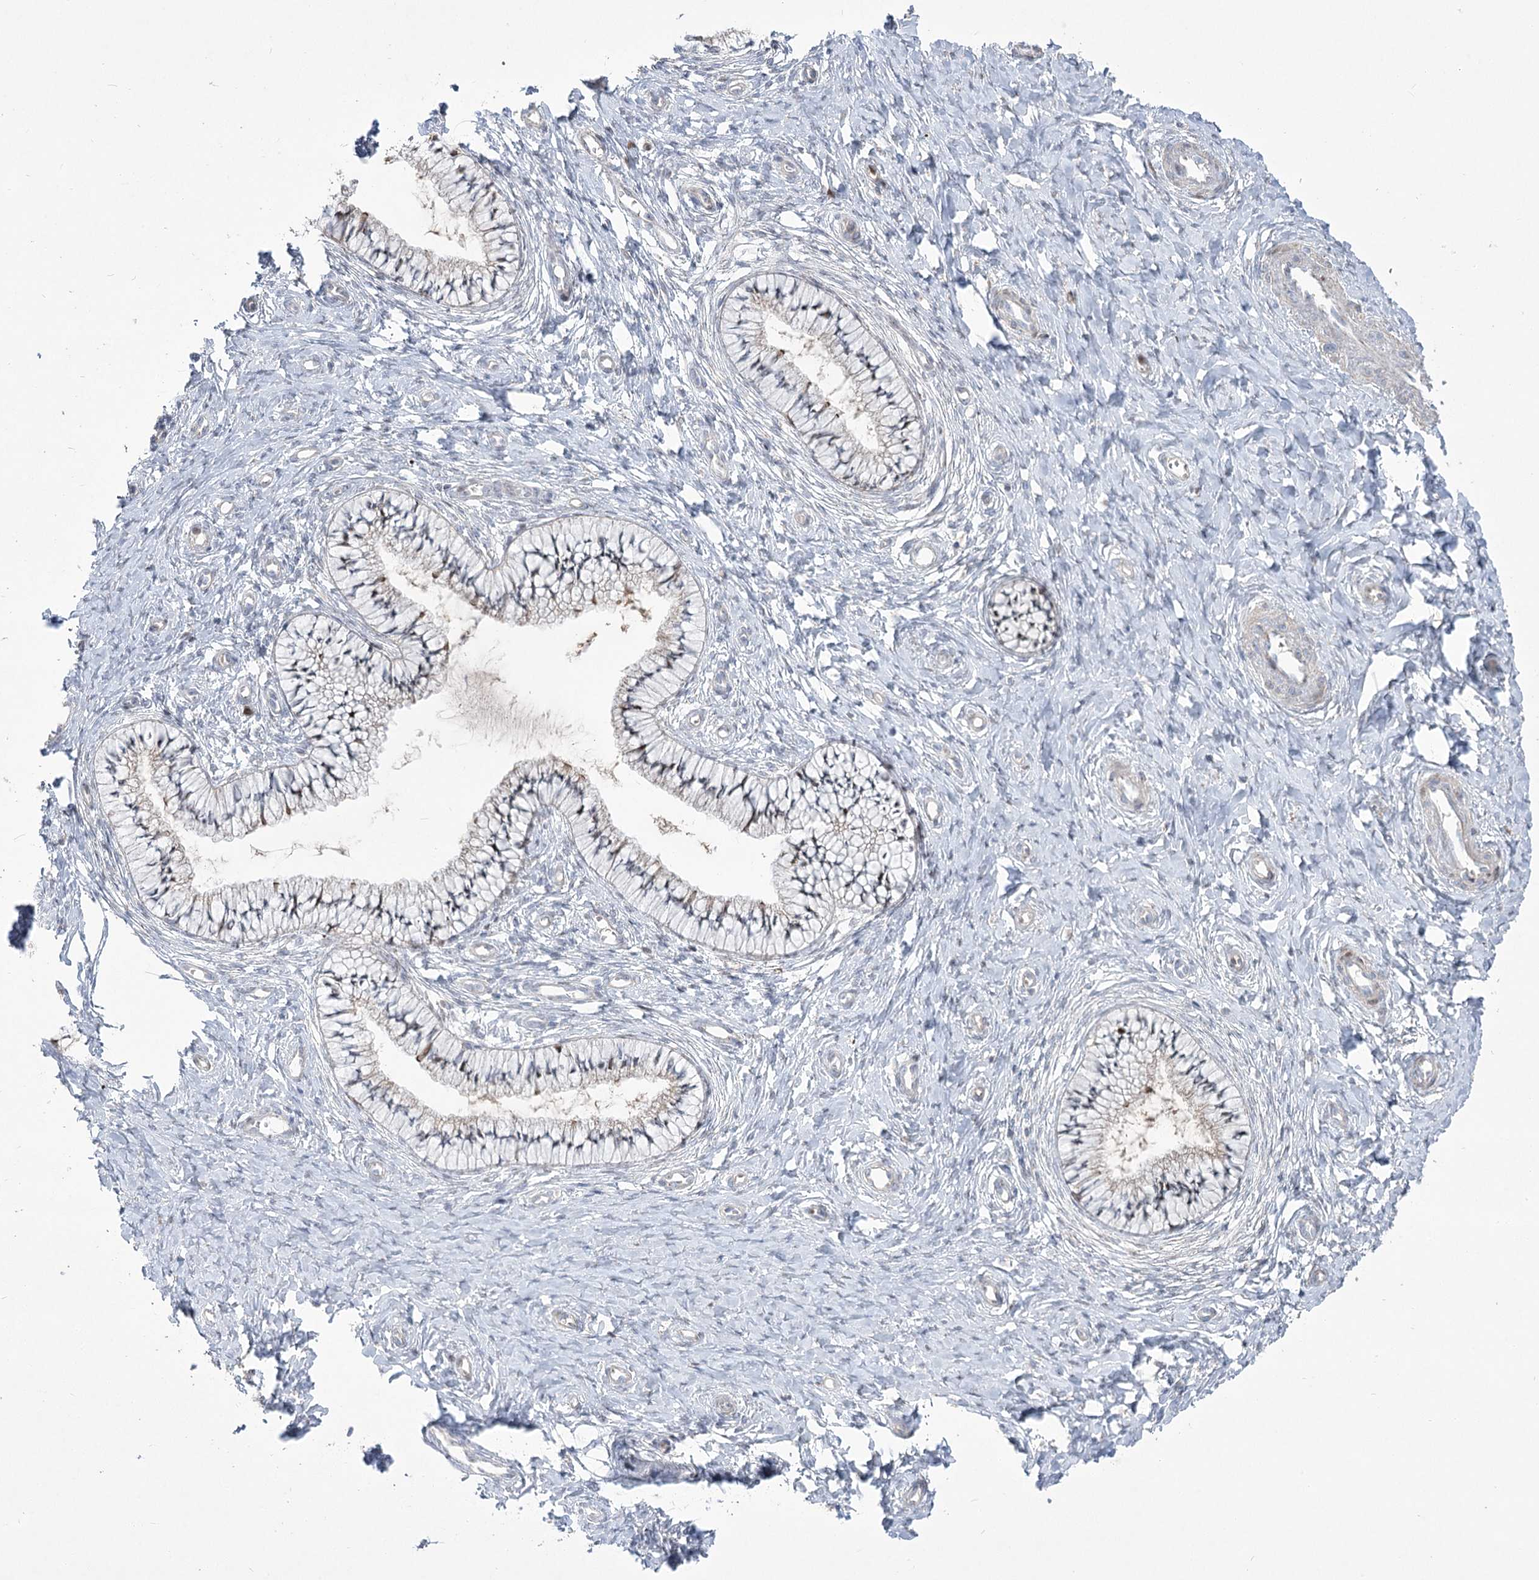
{"staining": {"intensity": "strong", "quantity": "25%-75%", "location": "cytoplasmic/membranous"}, "tissue": "cervix", "cell_type": "Glandular cells", "image_type": "normal", "snomed": [{"axis": "morphology", "description": "Normal tissue, NOS"}, {"axis": "topography", "description": "Cervix"}], "caption": "Protein expression analysis of normal human cervix reveals strong cytoplasmic/membranous positivity in about 25%-75% of glandular cells.", "gene": "CEP164", "patient": {"sex": "female", "age": 36}}